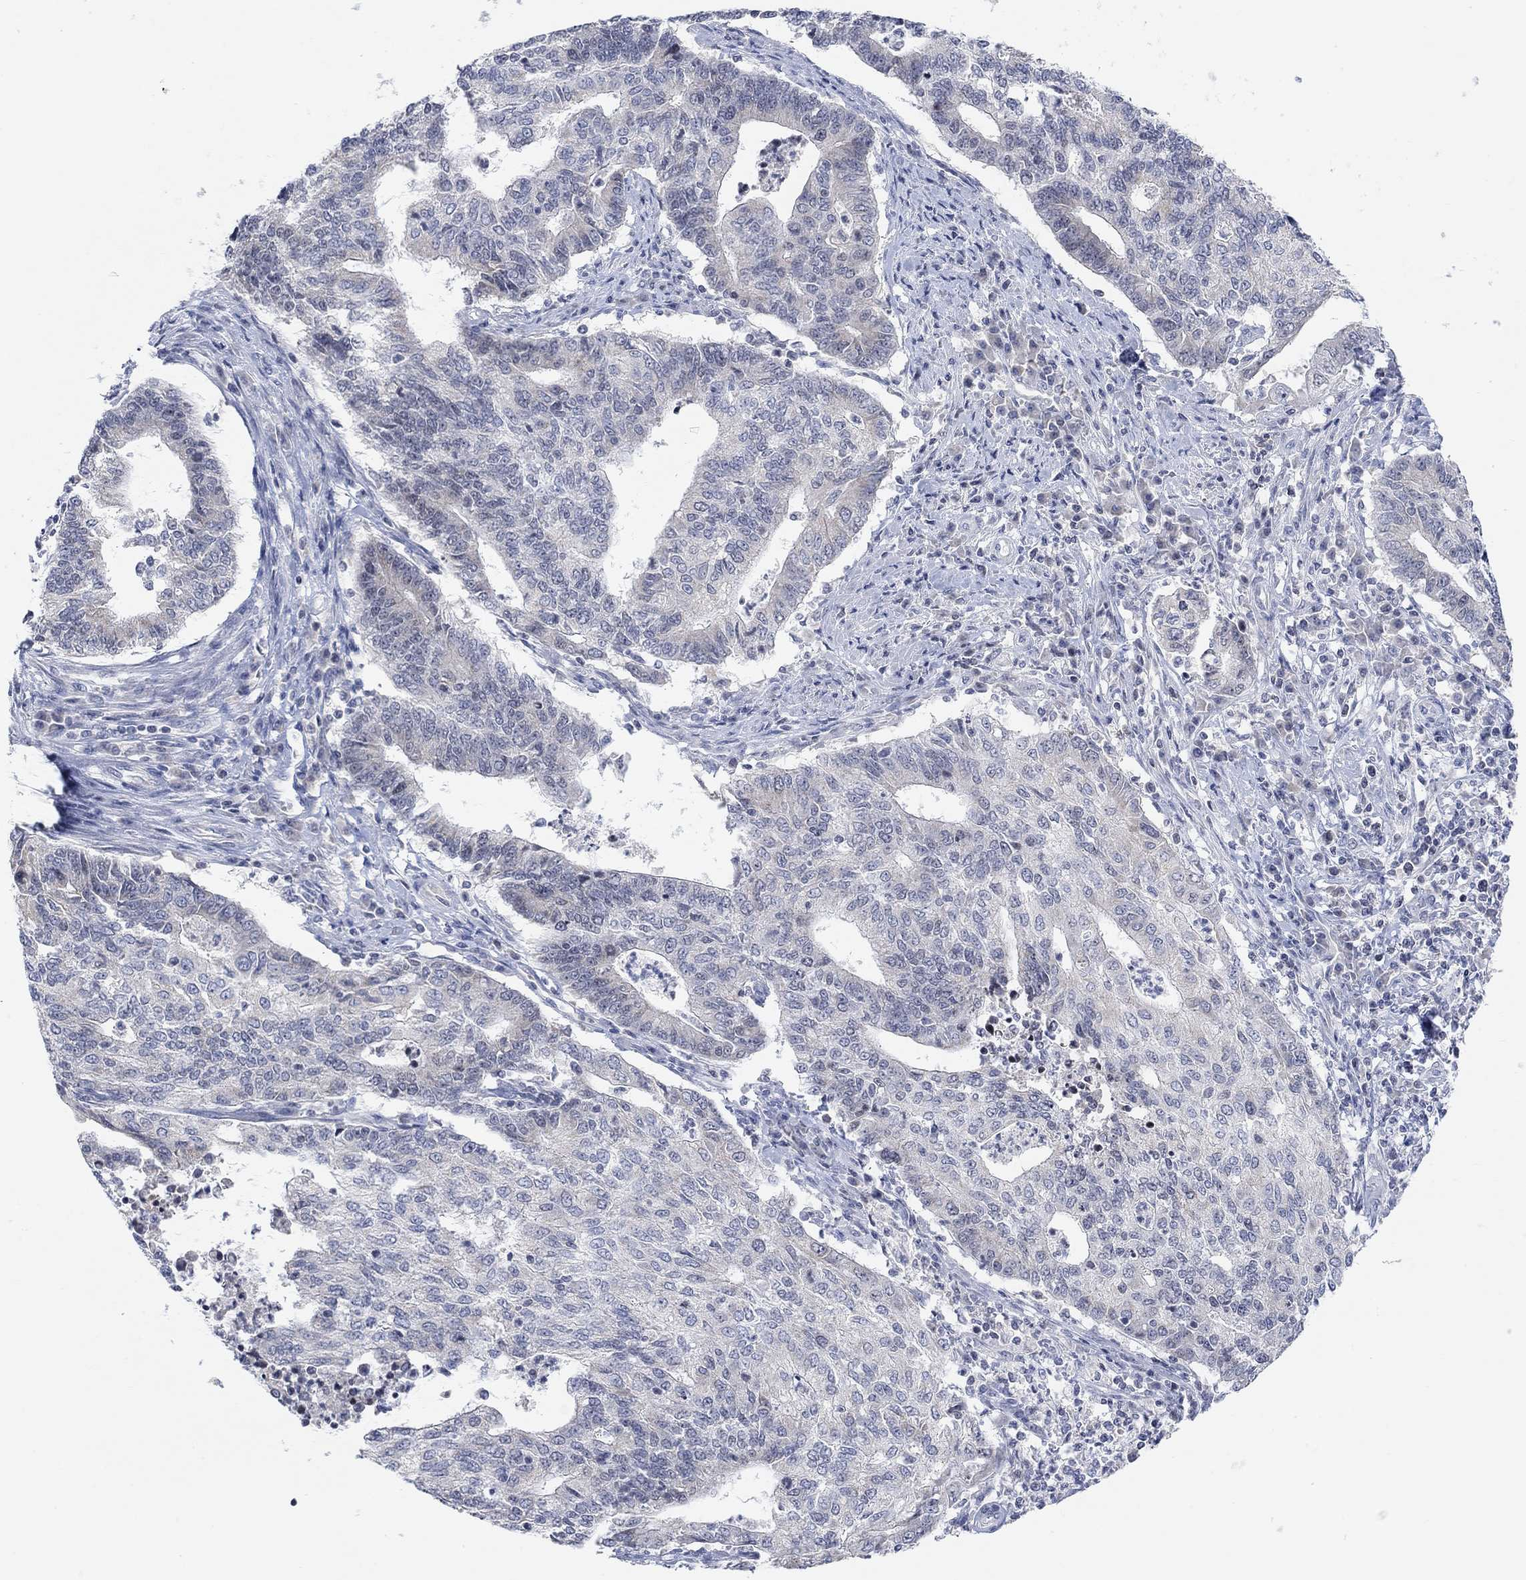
{"staining": {"intensity": "negative", "quantity": "none", "location": "none"}, "tissue": "endometrial cancer", "cell_type": "Tumor cells", "image_type": "cancer", "snomed": [{"axis": "morphology", "description": "Adenocarcinoma, NOS"}, {"axis": "topography", "description": "Uterus"}, {"axis": "topography", "description": "Endometrium"}], "caption": "Protein analysis of endometrial adenocarcinoma reveals no significant staining in tumor cells.", "gene": "ATP6V1E2", "patient": {"sex": "female", "age": 54}}